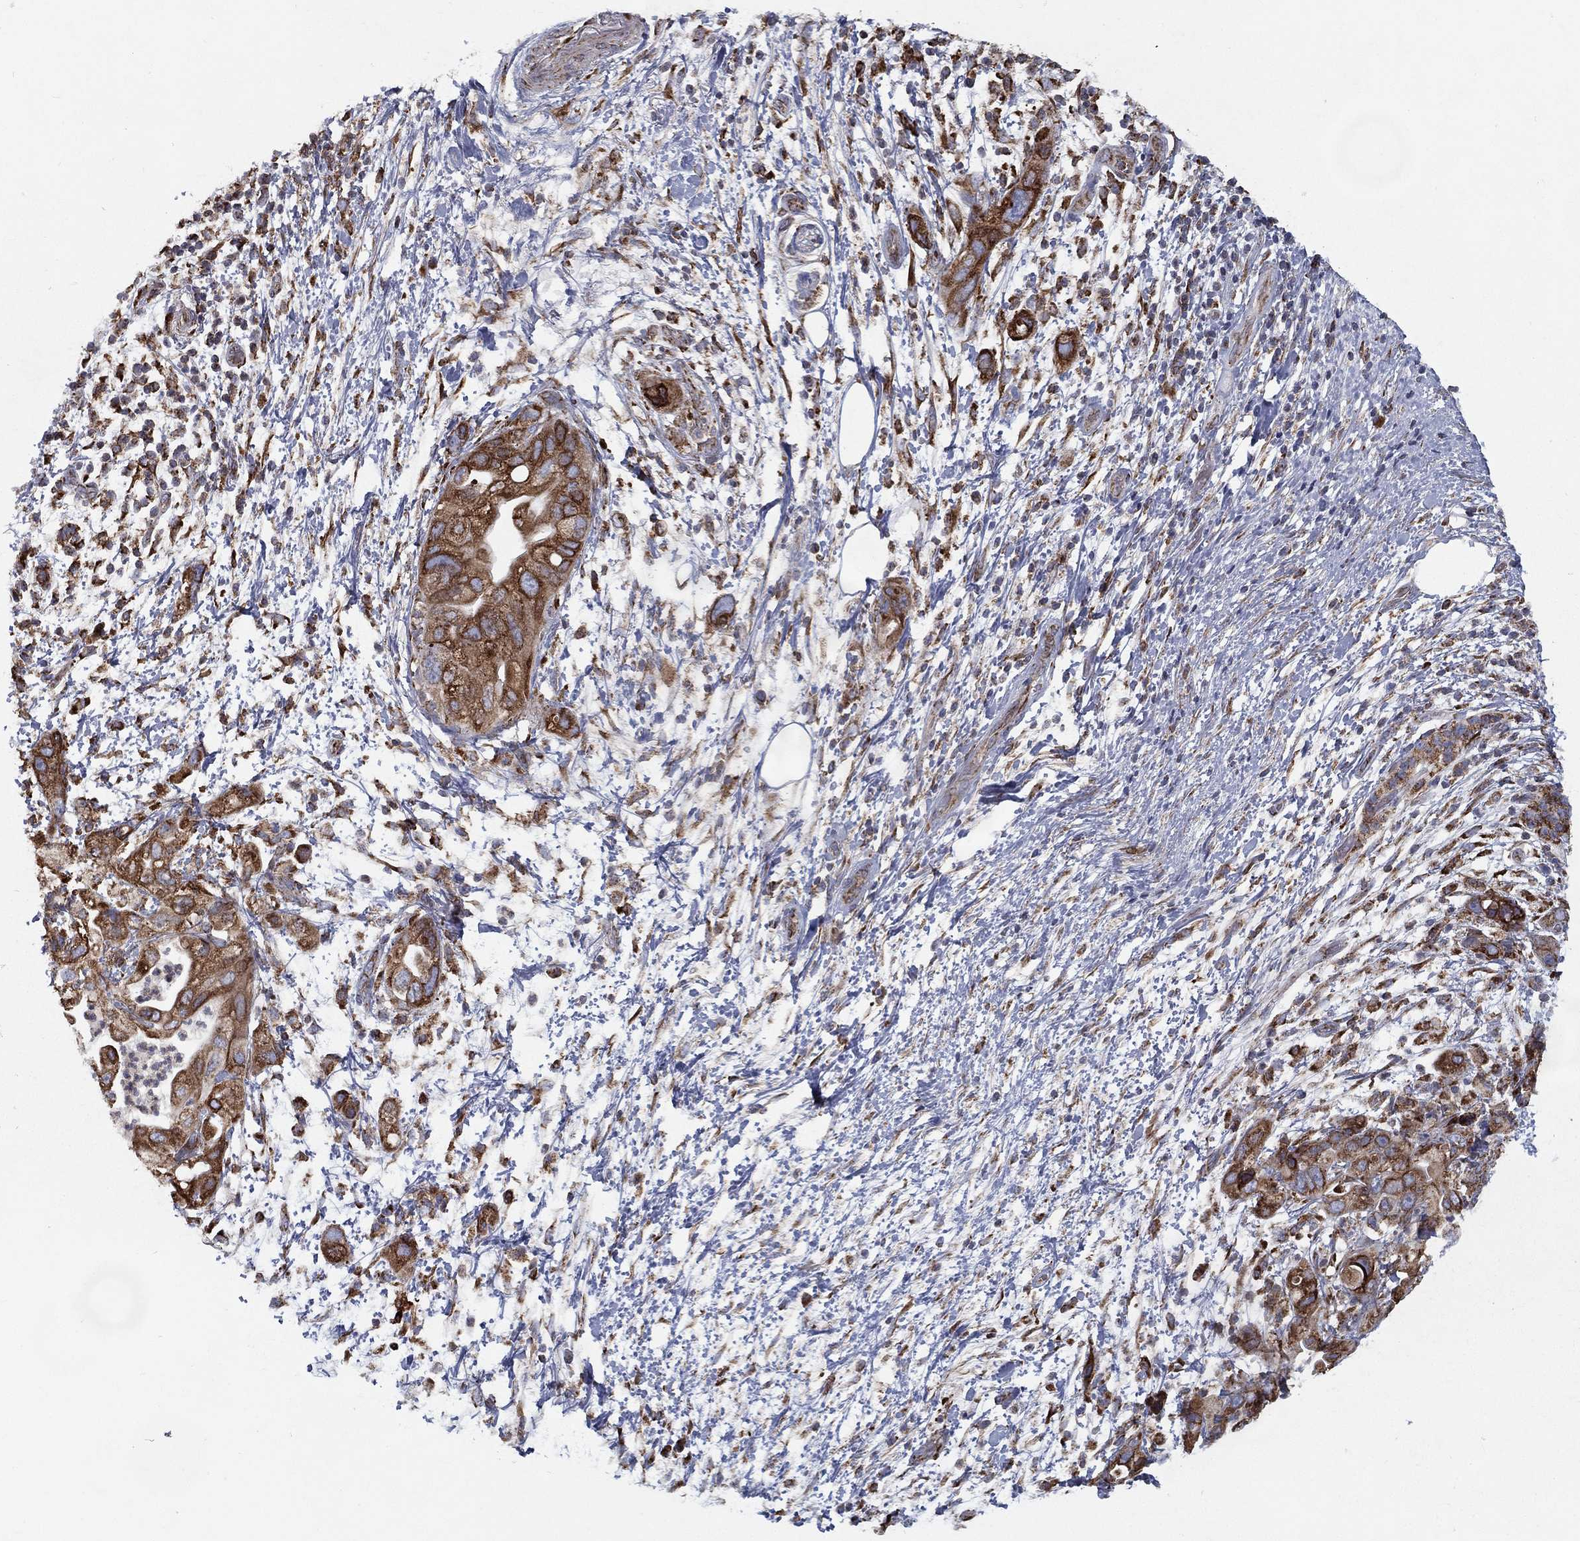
{"staining": {"intensity": "strong", "quantity": ">75%", "location": "cytoplasmic/membranous"}, "tissue": "pancreatic cancer", "cell_type": "Tumor cells", "image_type": "cancer", "snomed": [{"axis": "morphology", "description": "Adenocarcinoma, NOS"}, {"axis": "topography", "description": "Pancreas"}], "caption": "Adenocarcinoma (pancreatic) stained with a brown dye shows strong cytoplasmic/membranous positive expression in about >75% of tumor cells.", "gene": "MT-CYB", "patient": {"sex": "female", "age": 72}}